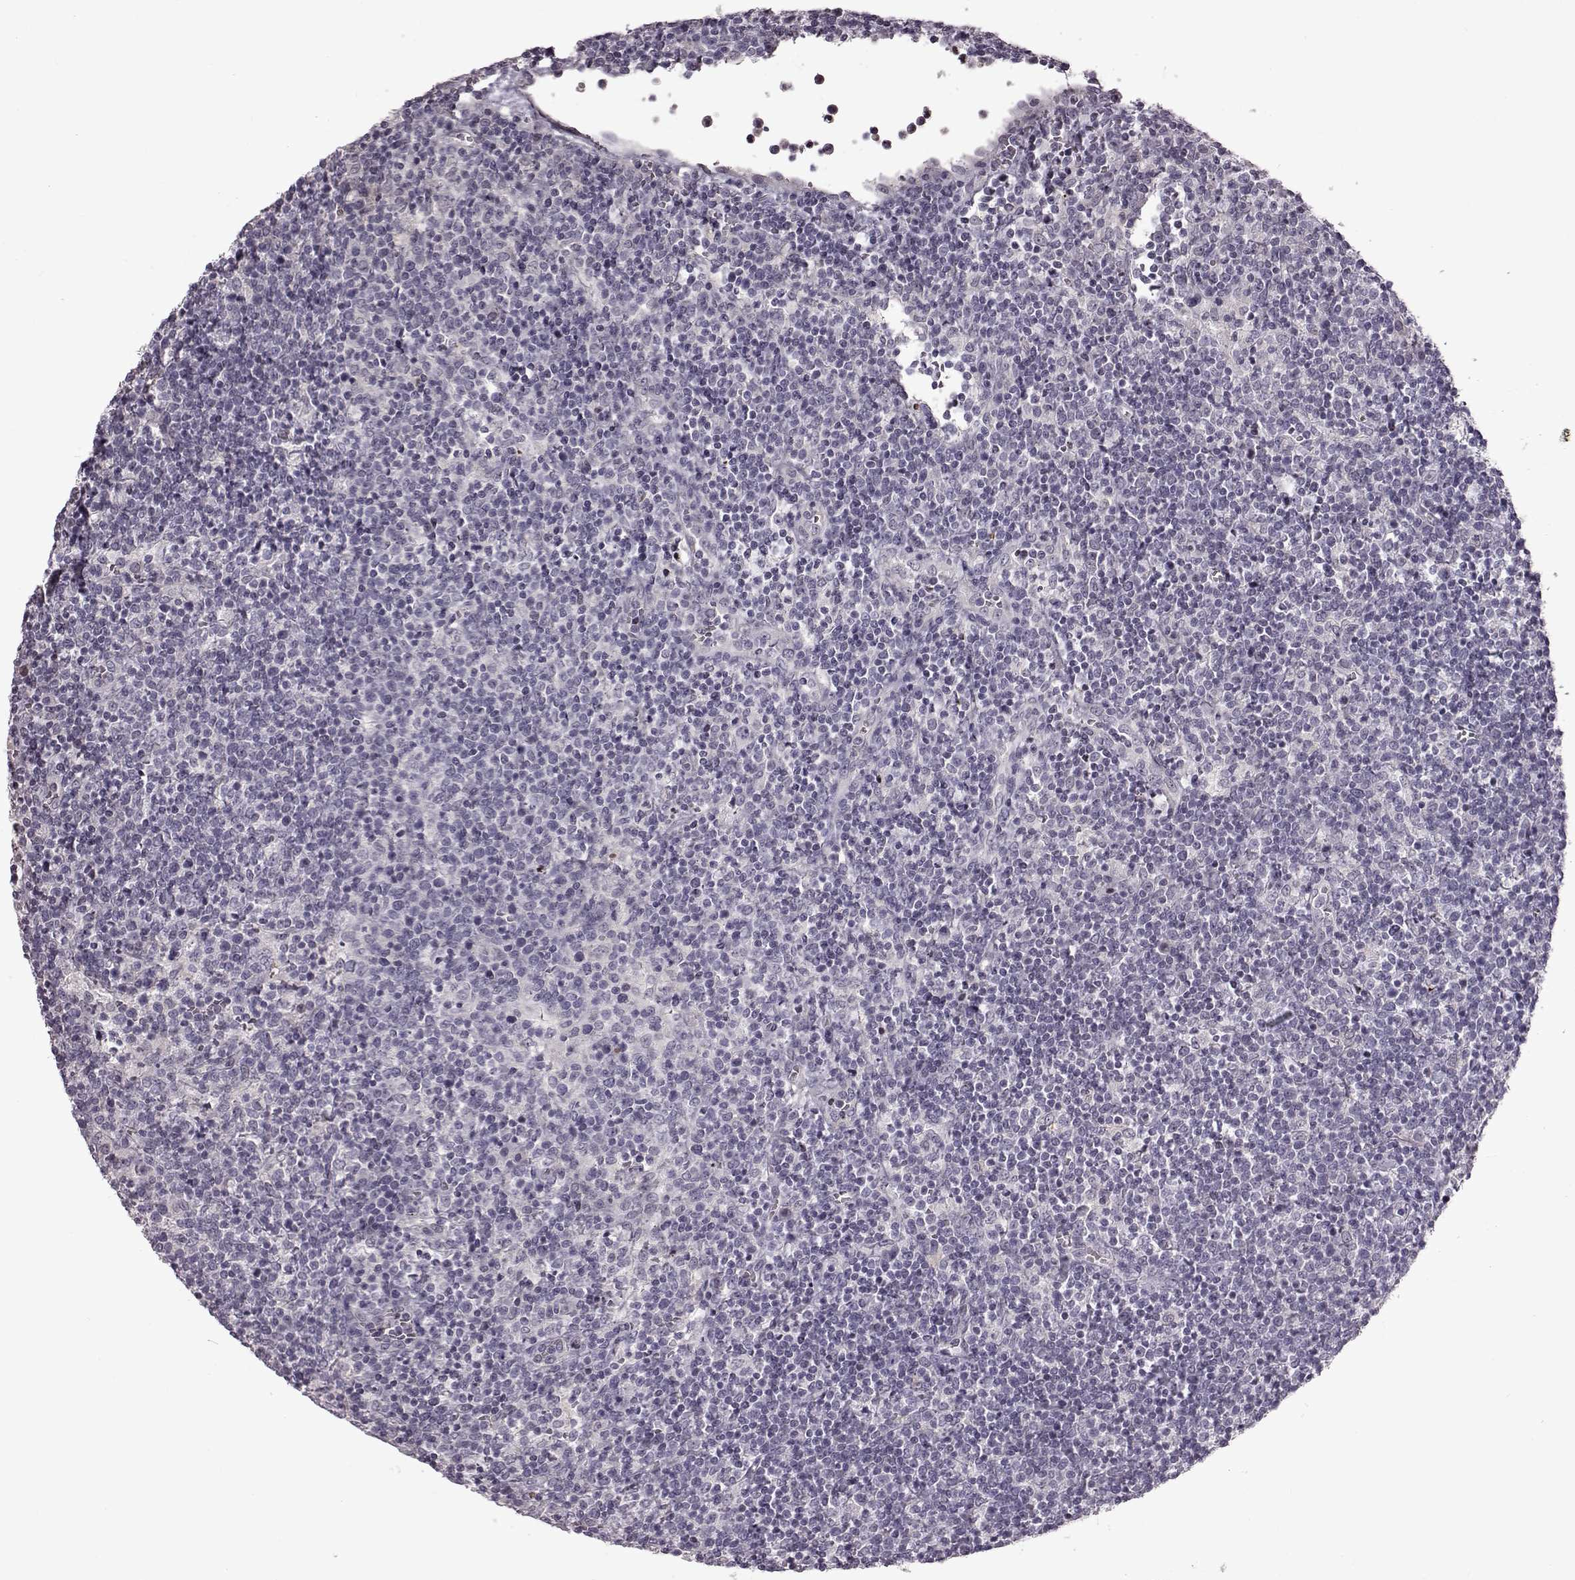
{"staining": {"intensity": "negative", "quantity": "none", "location": "none"}, "tissue": "lymphoma", "cell_type": "Tumor cells", "image_type": "cancer", "snomed": [{"axis": "morphology", "description": "Malignant lymphoma, non-Hodgkin's type, High grade"}, {"axis": "topography", "description": "Lymph node"}], "caption": "Immunohistochemistry (IHC) photomicrograph of lymphoma stained for a protein (brown), which exhibits no staining in tumor cells.", "gene": "GAL", "patient": {"sex": "male", "age": 61}}